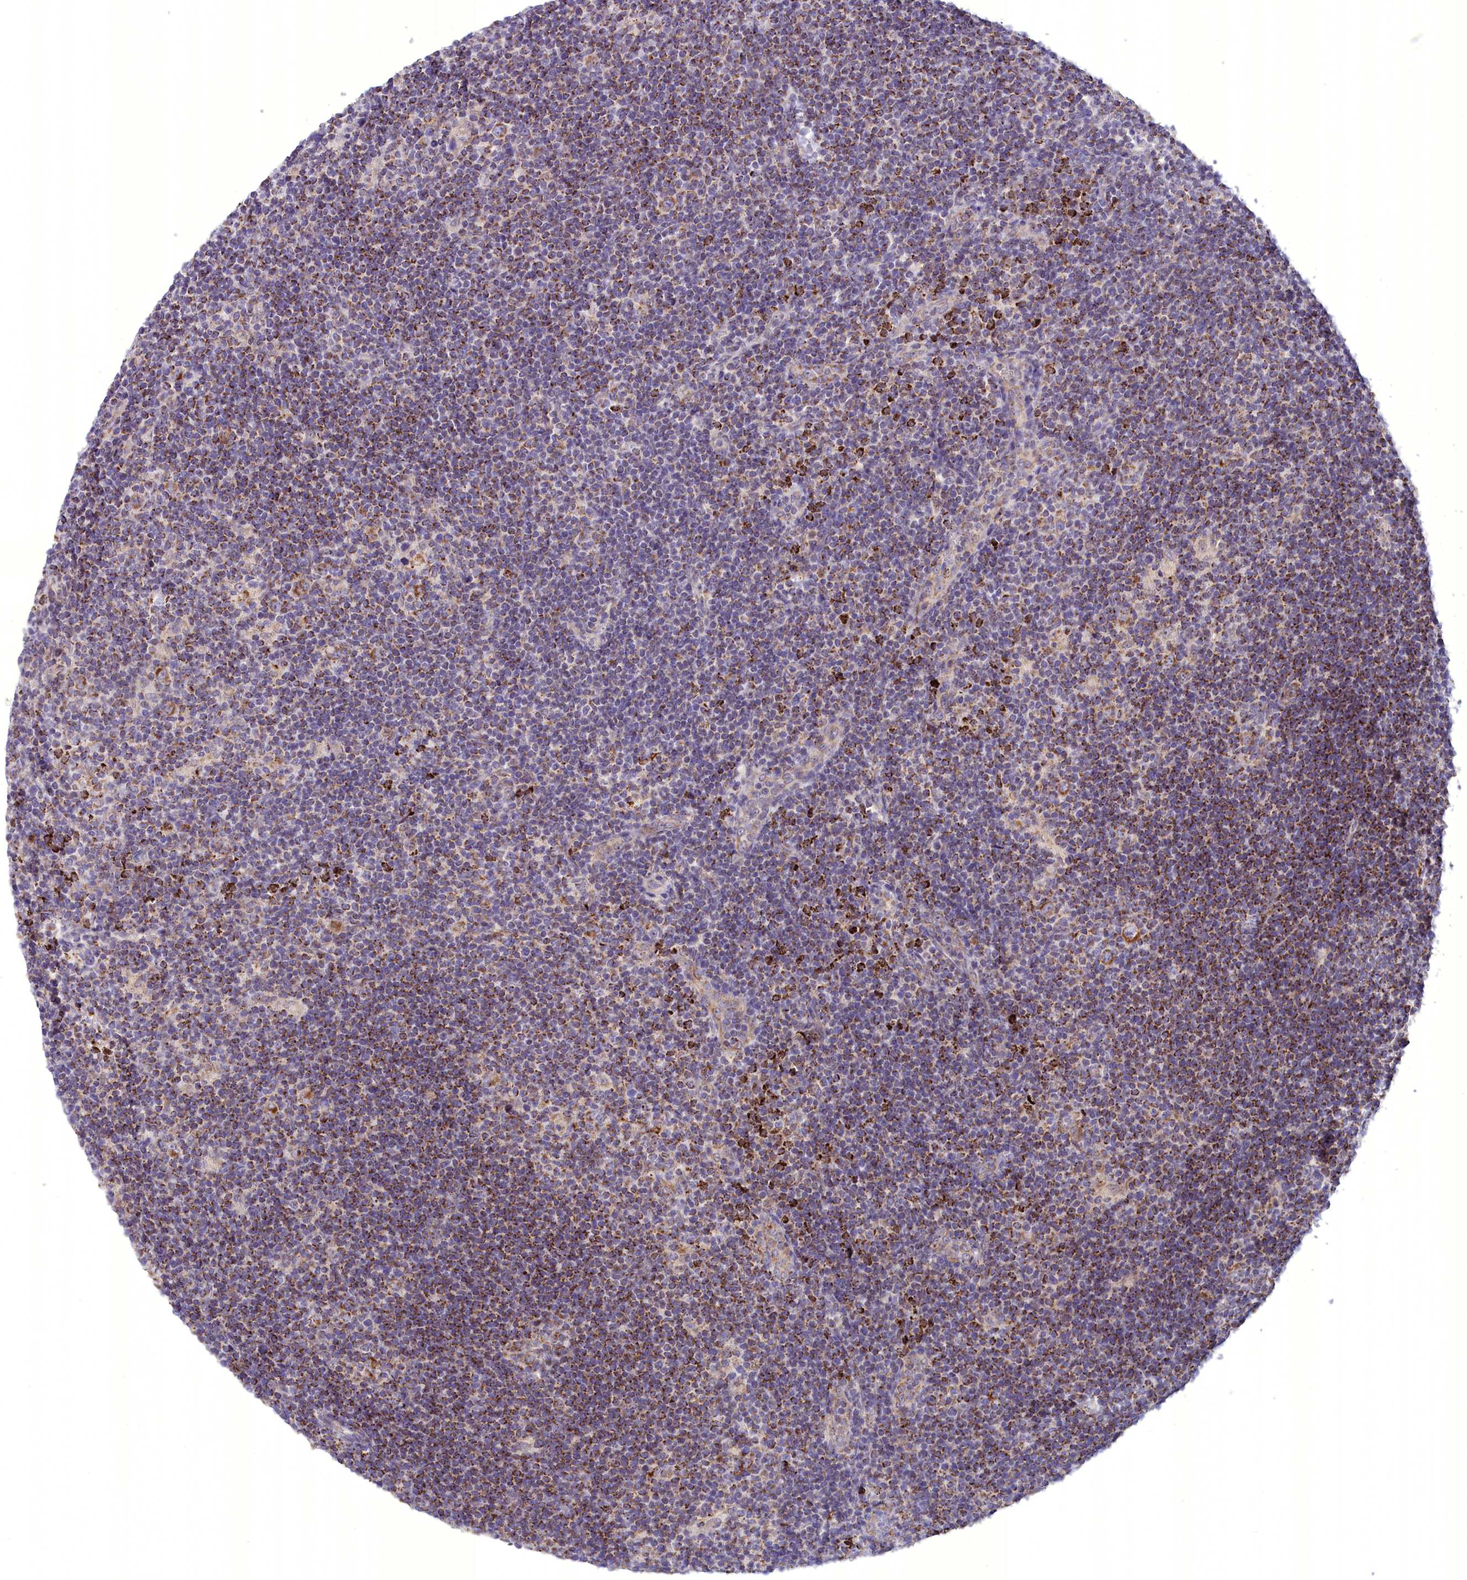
{"staining": {"intensity": "moderate", "quantity": "25%-75%", "location": "cytoplasmic/membranous"}, "tissue": "lymphoma", "cell_type": "Tumor cells", "image_type": "cancer", "snomed": [{"axis": "morphology", "description": "Hodgkin's disease, NOS"}, {"axis": "topography", "description": "Lymph node"}], "caption": "This histopathology image exhibits immunohistochemistry staining of human lymphoma, with medium moderate cytoplasmic/membranous expression in about 25%-75% of tumor cells.", "gene": "FAM149B1", "patient": {"sex": "female", "age": 57}}